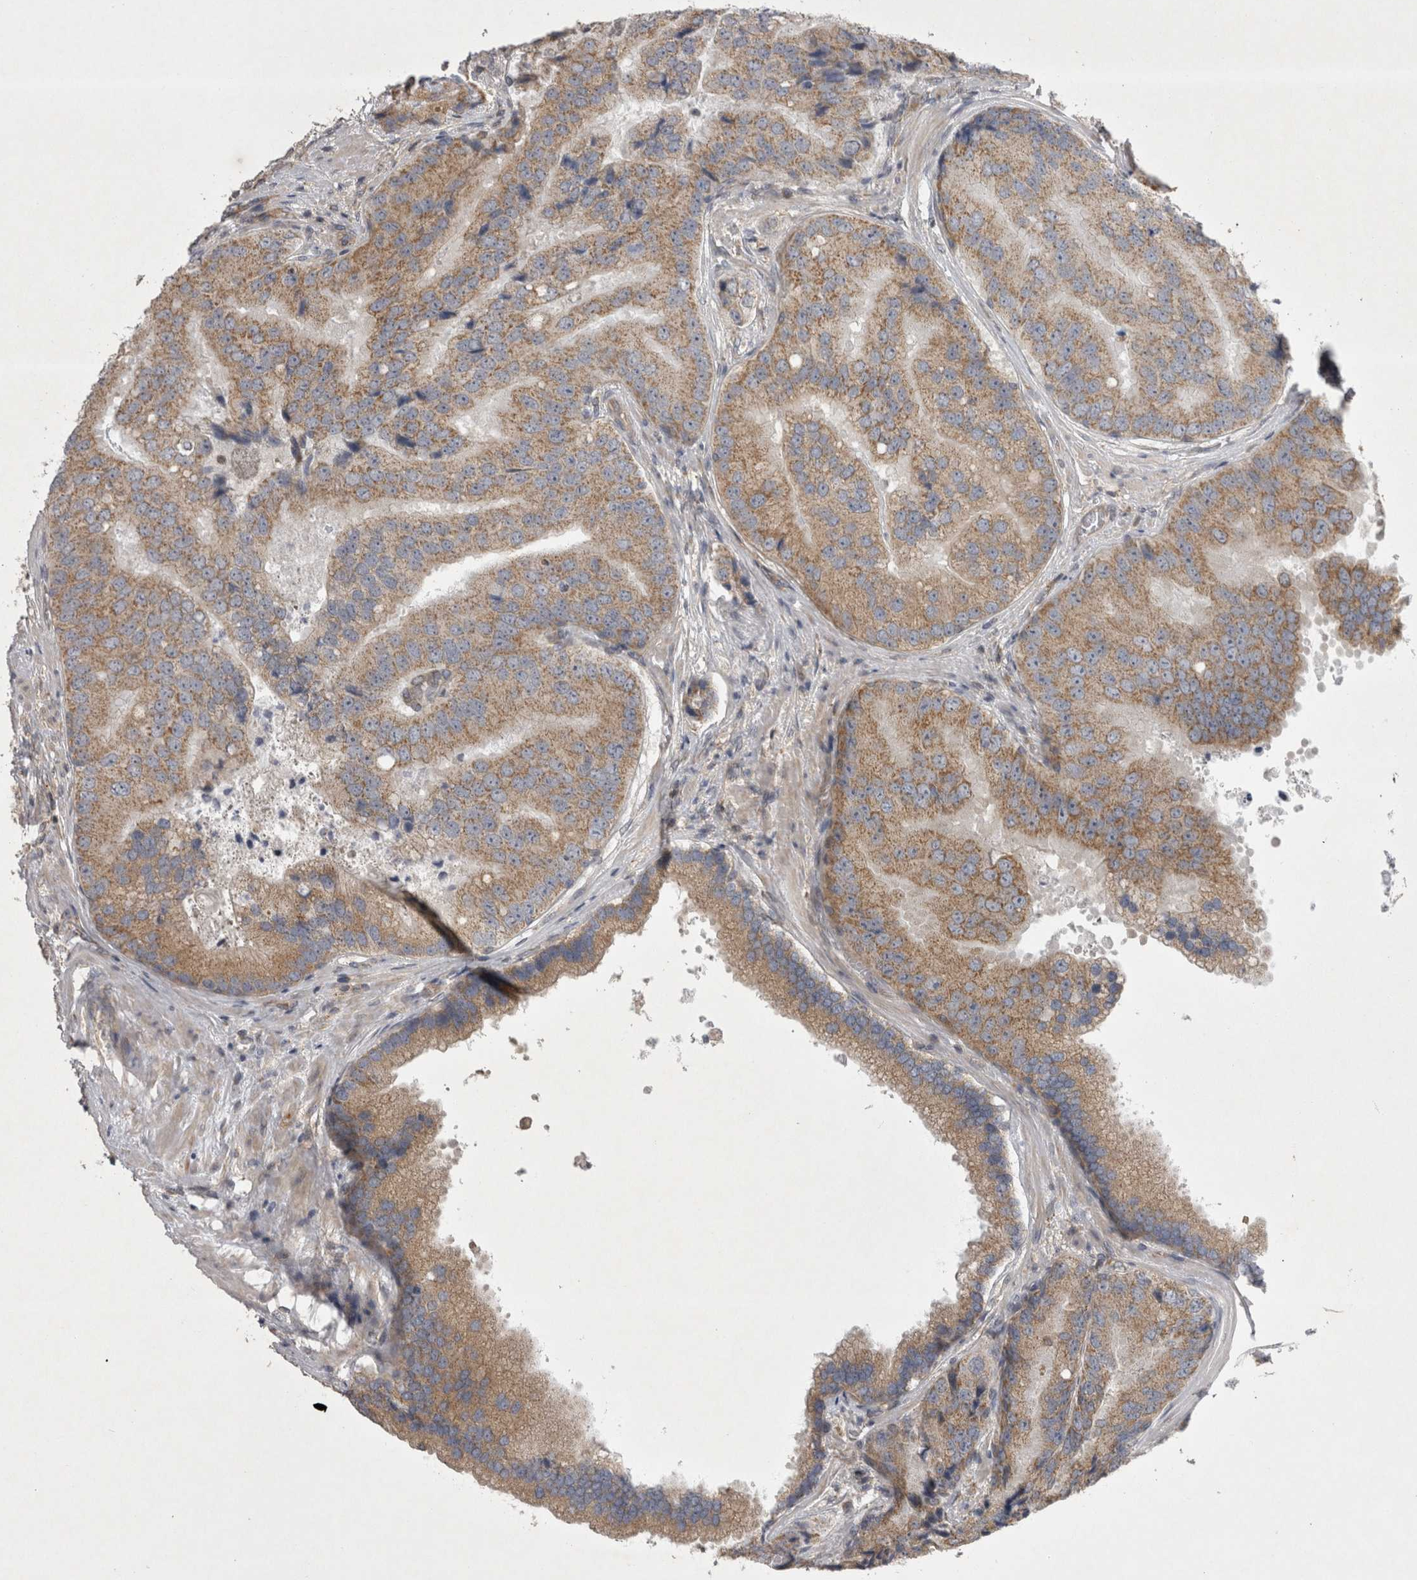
{"staining": {"intensity": "moderate", "quantity": ">75%", "location": "cytoplasmic/membranous"}, "tissue": "prostate cancer", "cell_type": "Tumor cells", "image_type": "cancer", "snomed": [{"axis": "morphology", "description": "Adenocarcinoma, High grade"}, {"axis": "topography", "description": "Prostate"}], "caption": "DAB immunohistochemical staining of prostate cancer displays moderate cytoplasmic/membranous protein positivity in approximately >75% of tumor cells.", "gene": "TSPOAP1", "patient": {"sex": "male", "age": 70}}